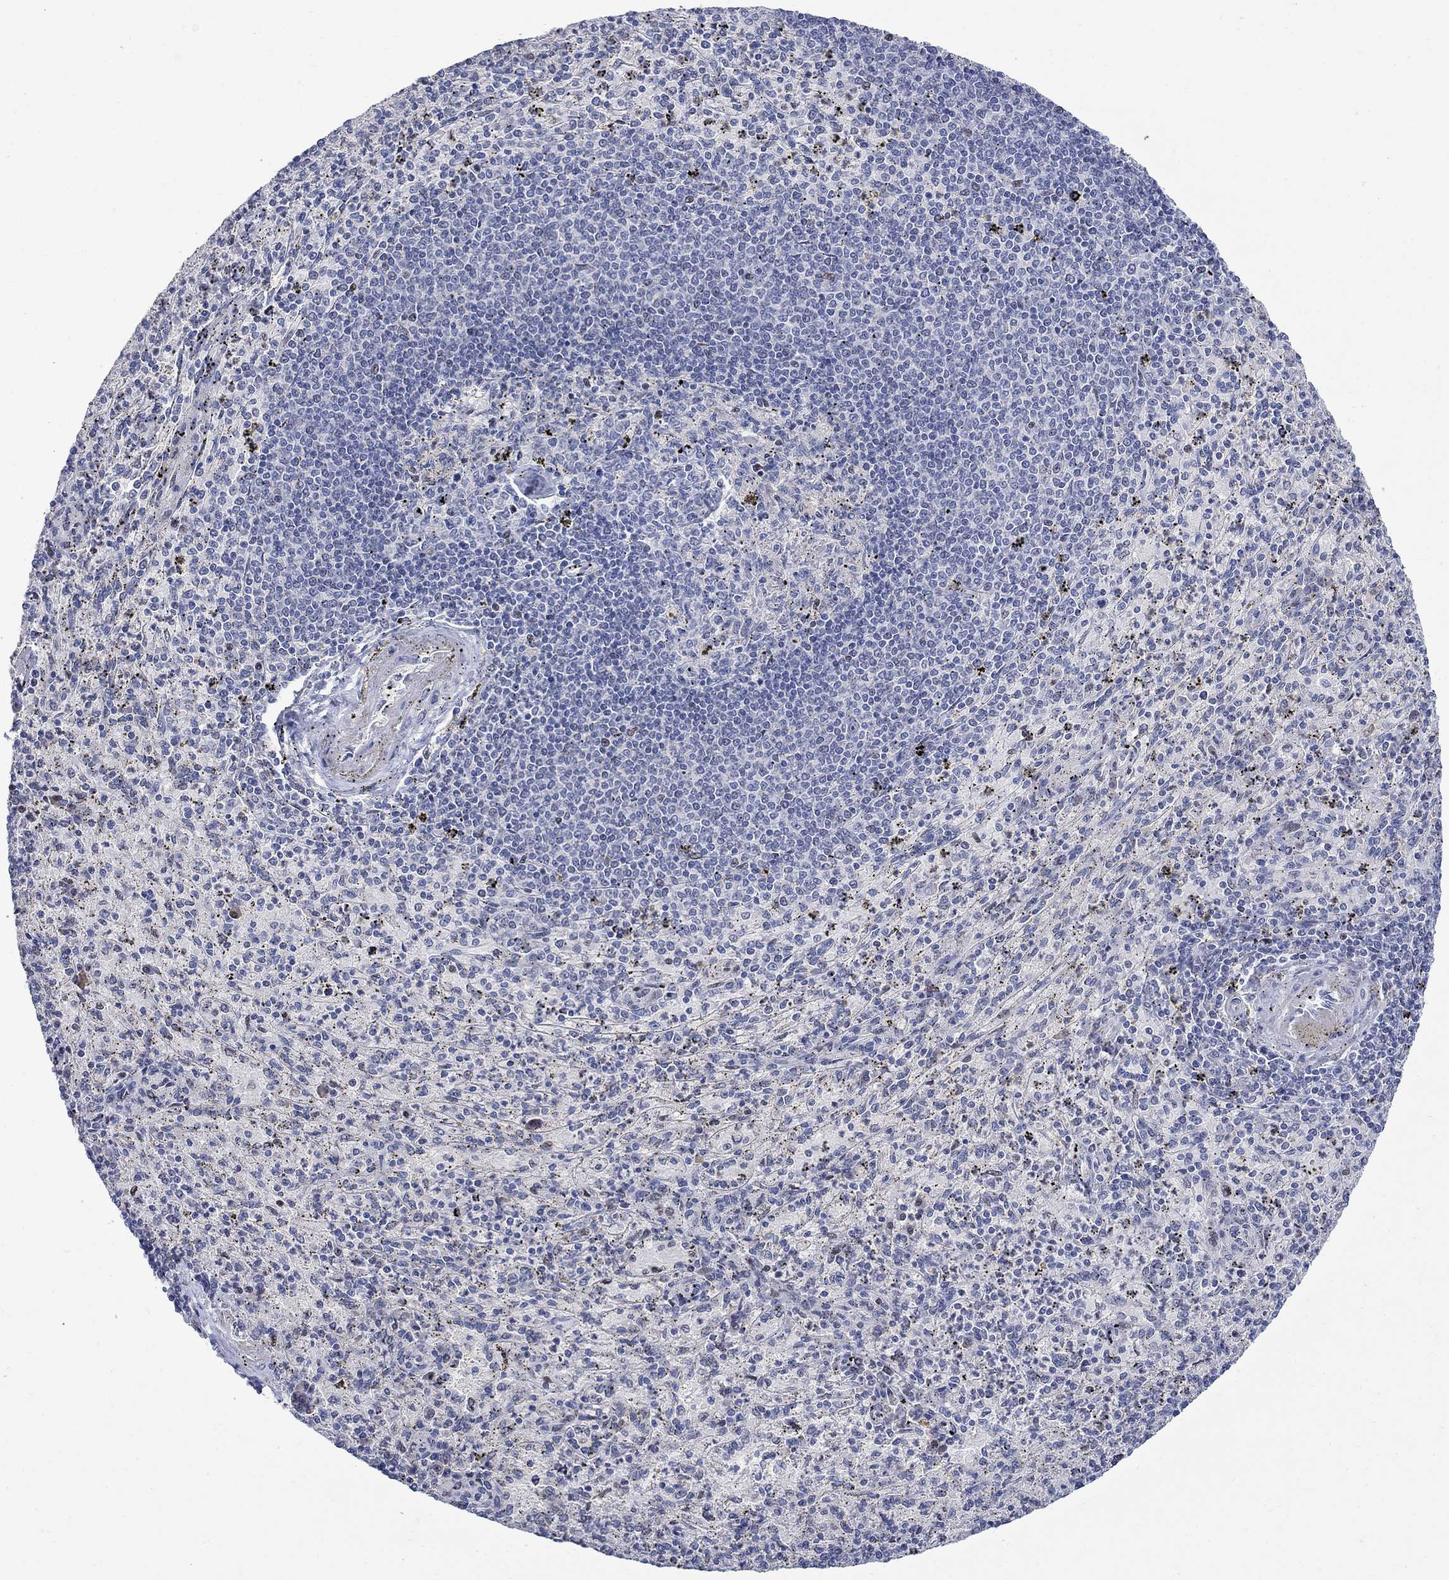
{"staining": {"intensity": "weak", "quantity": "<25%", "location": "cytoplasmic/membranous"}, "tissue": "spleen", "cell_type": "Cells in red pulp", "image_type": "normal", "snomed": [{"axis": "morphology", "description": "Normal tissue, NOS"}, {"axis": "topography", "description": "Spleen"}], "caption": "The histopathology image displays no significant expression in cells in red pulp of spleen. Brightfield microscopy of immunohistochemistry (IHC) stained with DAB (3,3'-diaminobenzidine) (brown) and hematoxylin (blue), captured at high magnification.", "gene": "DLK1", "patient": {"sex": "male", "age": 60}}